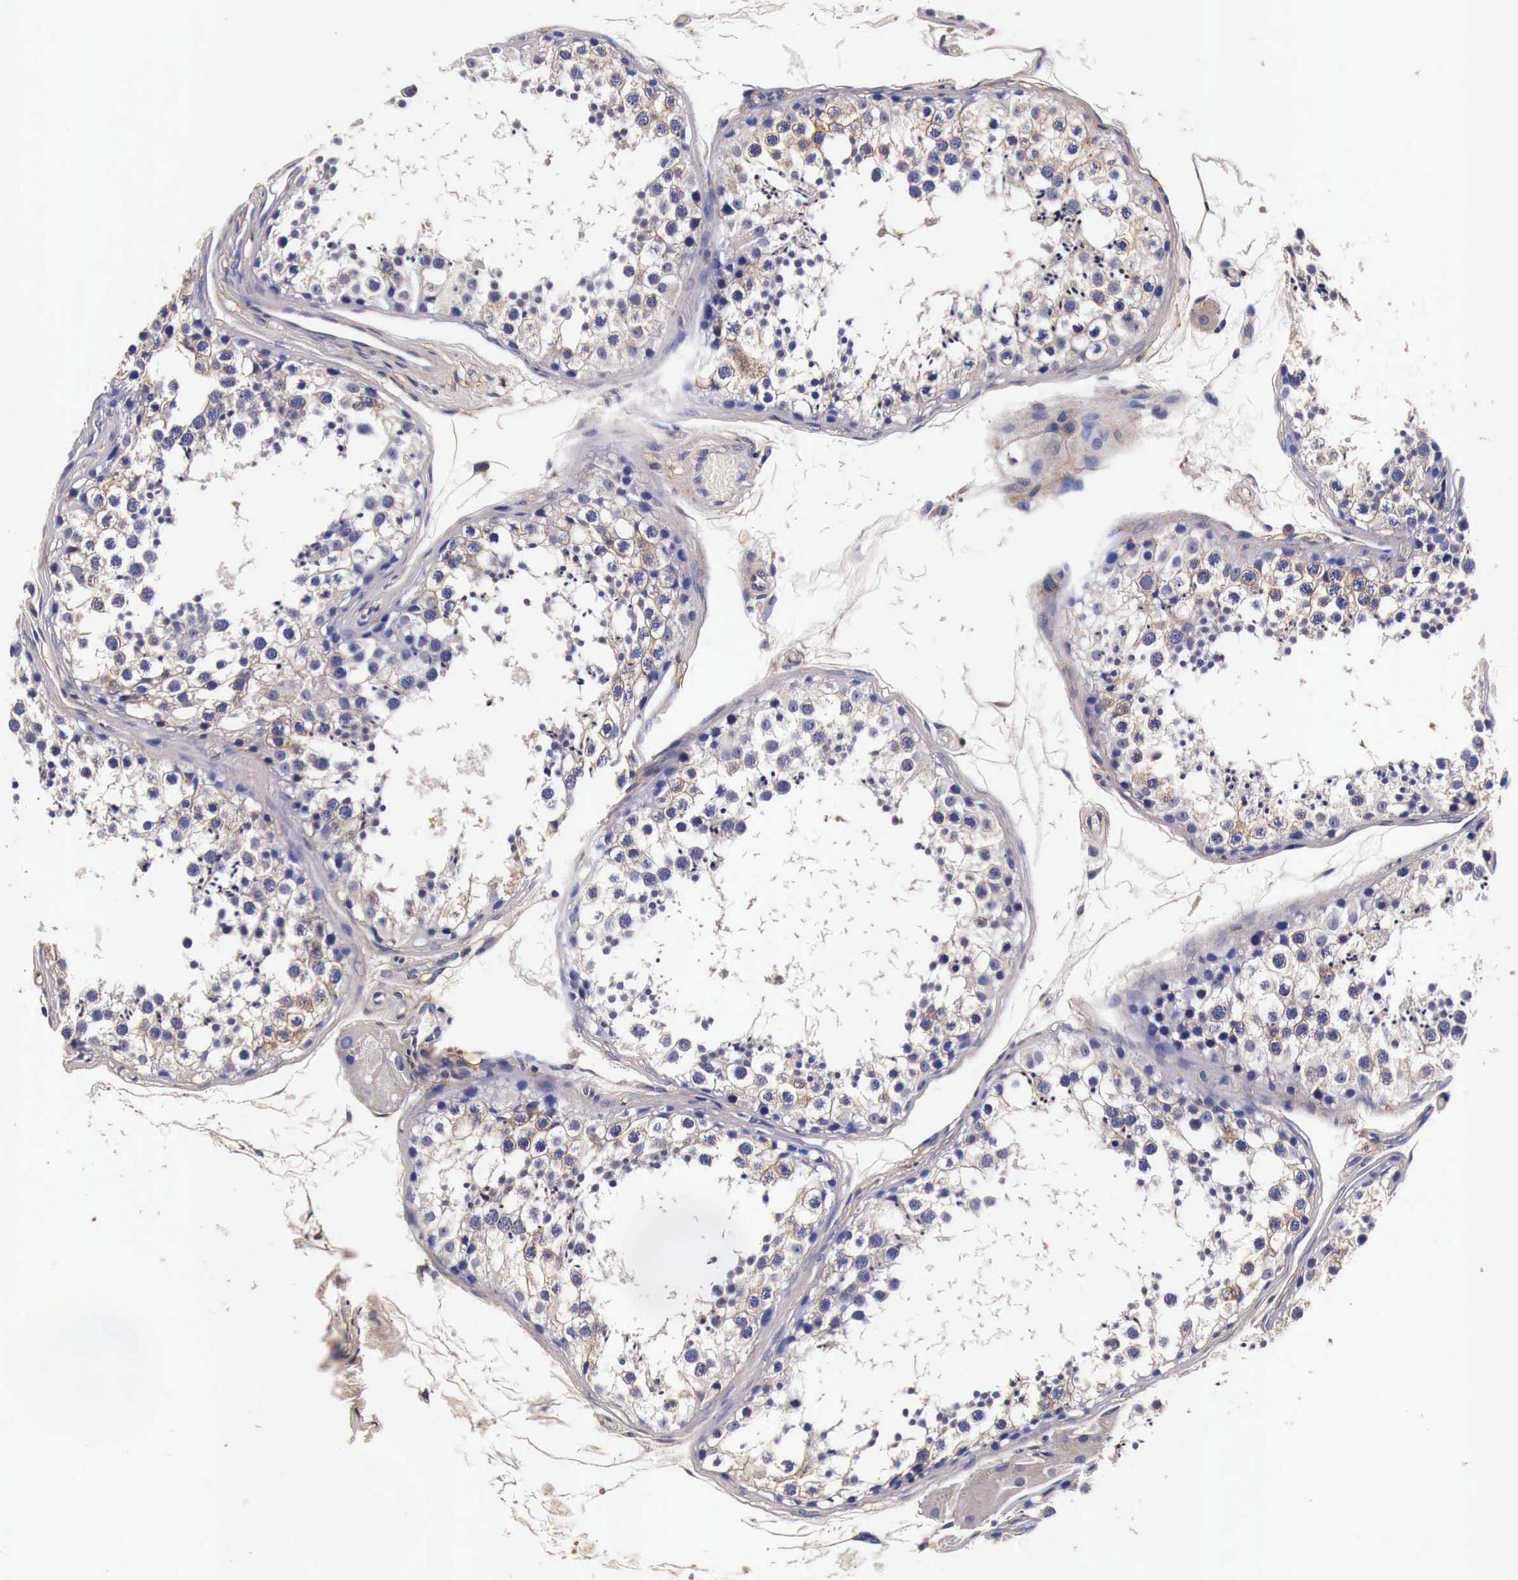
{"staining": {"intensity": "weak", "quantity": "<25%", "location": "cytoplasmic/membranous"}, "tissue": "testis", "cell_type": "Cells in seminiferous ducts", "image_type": "normal", "snomed": [{"axis": "morphology", "description": "Normal tissue, NOS"}, {"axis": "topography", "description": "Testis"}], "caption": "DAB (3,3'-diaminobenzidine) immunohistochemical staining of unremarkable human testis reveals no significant positivity in cells in seminiferous ducts.", "gene": "RP2", "patient": {"sex": "male", "age": 57}}